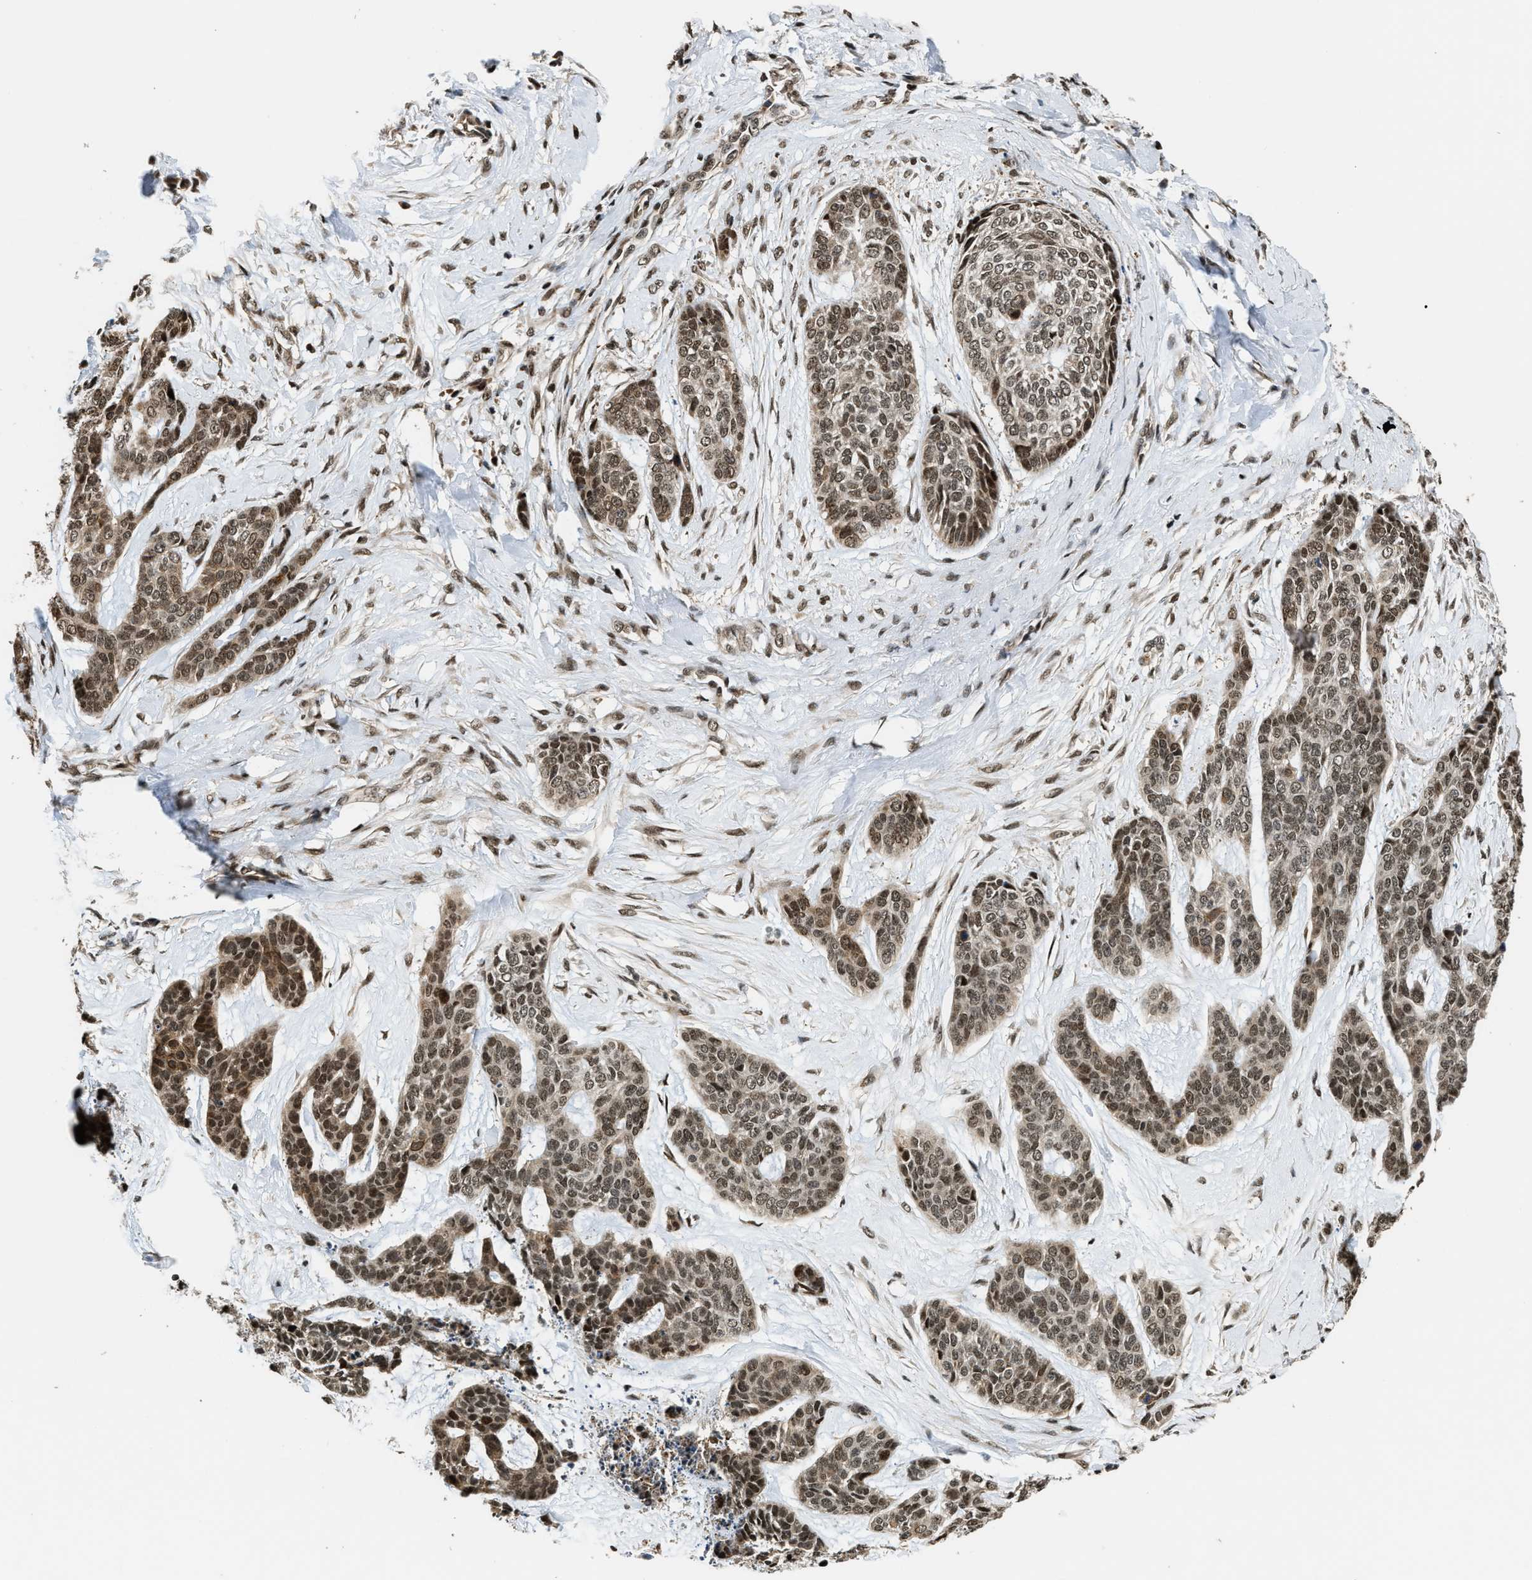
{"staining": {"intensity": "moderate", "quantity": ">75%", "location": "nuclear"}, "tissue": "skin cancer", "cell_type": "Tumor cells", "image_type": "cancer", "snomed": [{"axis": "morphology", "description": "Basal cell carcinoma"}, {"axis": "topography", "description": "Skin"}], "caption": "Immunohistochemistry (IHC) (DAB (3,3'-diaminobenzidine)) staining of human skin basal cell carcinoma exhibits moderate nuclear protein expression in about >75% of tumor cells. (DAB (3,3'-diaminobenzidine) = brown stain, brightfield microscopy at high magnification).", "gene": "SERTAD2", "patient": {"sex": "female", "age": 64}}